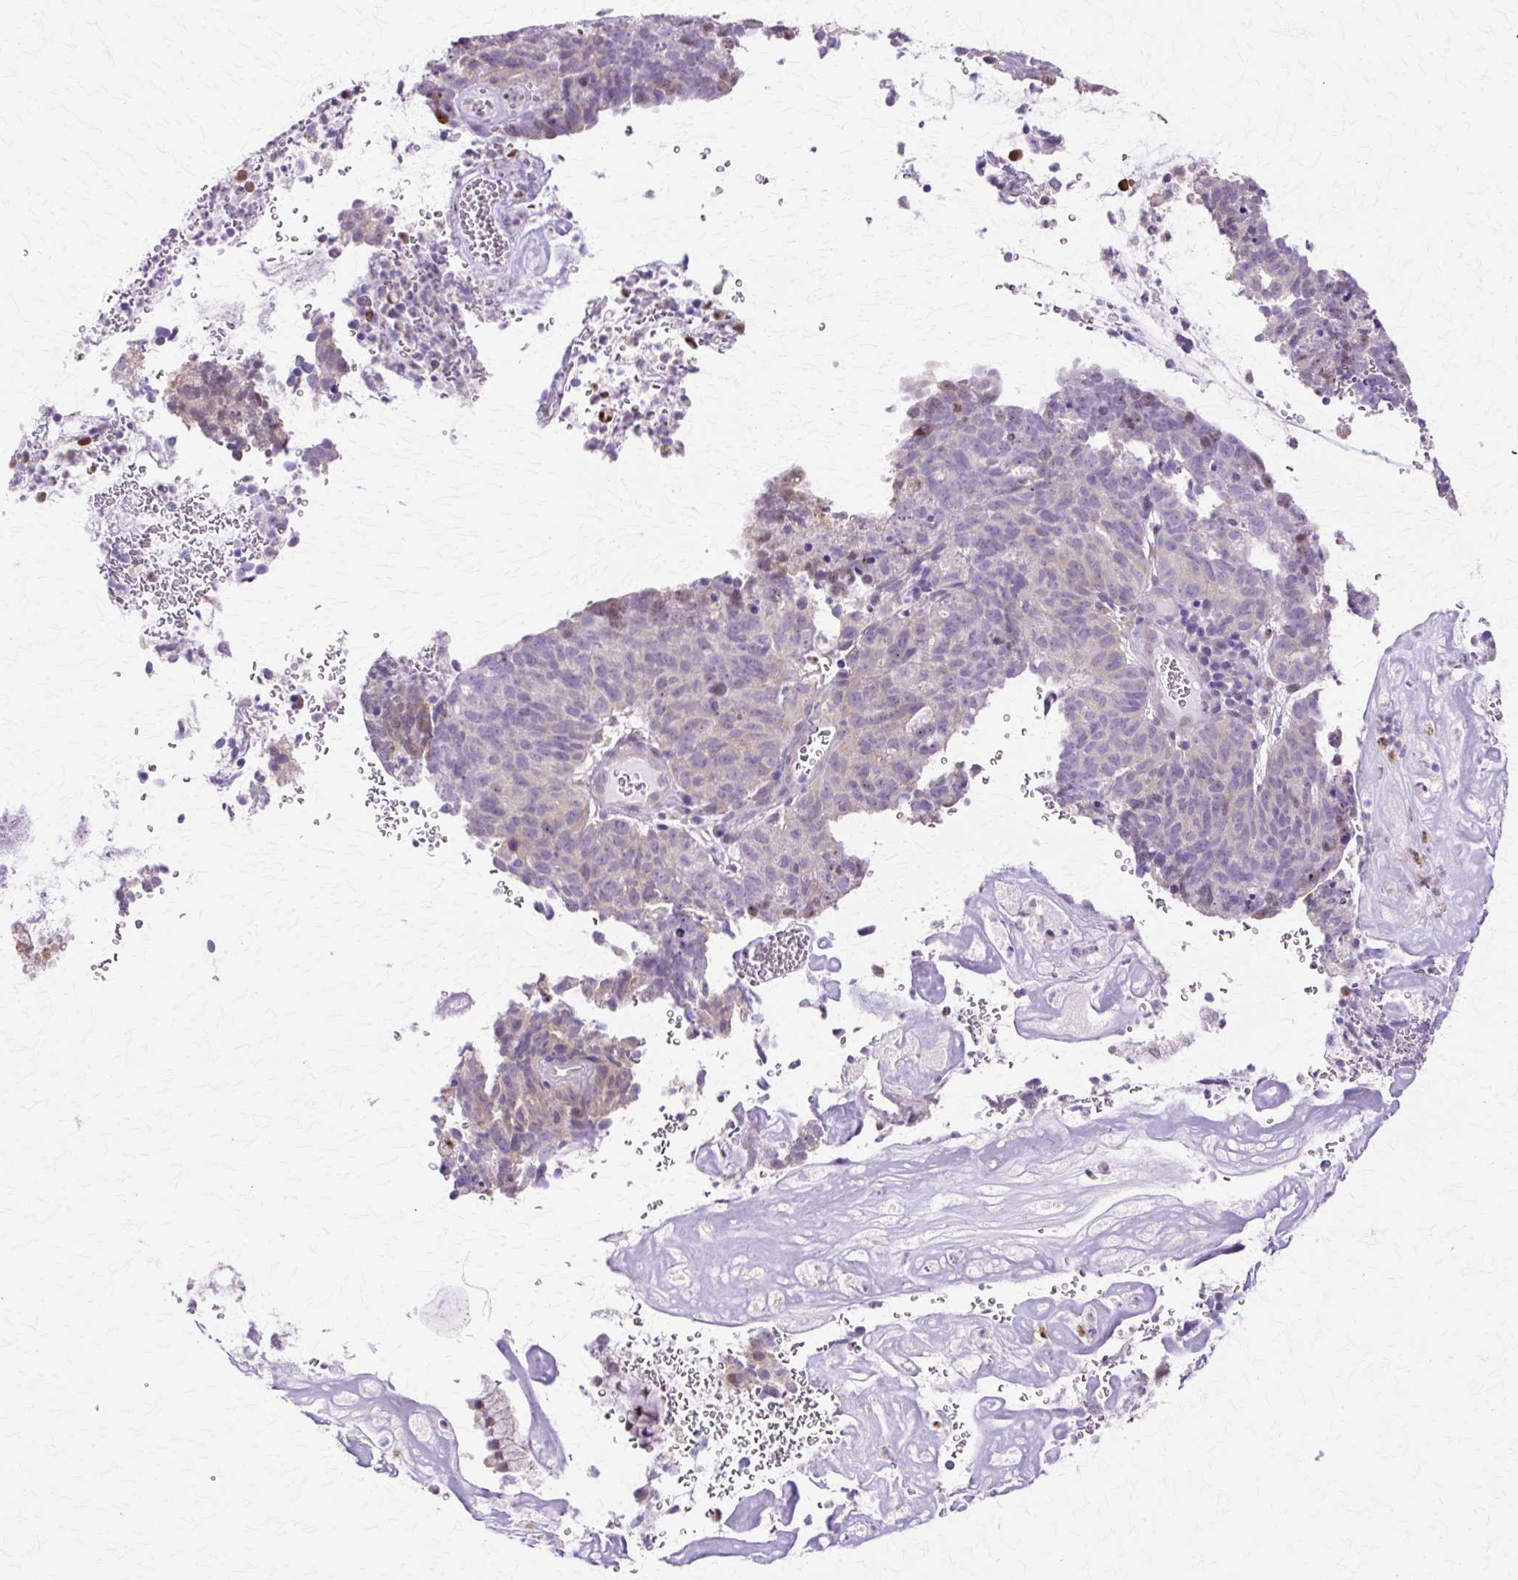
{"staining": {"intensity": "negative", "quantity": "none", "location": "none"}, "tissue": "cervical cancer", "cell_type": "Tumor cells", "image_type": "cancer", "snomed": [{"axis": "morphology", "description": "Adenocarcinoma, NOS"}, {"axis": "topography", "description": "Cervix"}], "caption": "Micrograph shows no significant protein staining in tumor cells of cervical adenocarcinoma.", "gene": "HSPA8", "patient": {"sex": "female", "age": 38}}